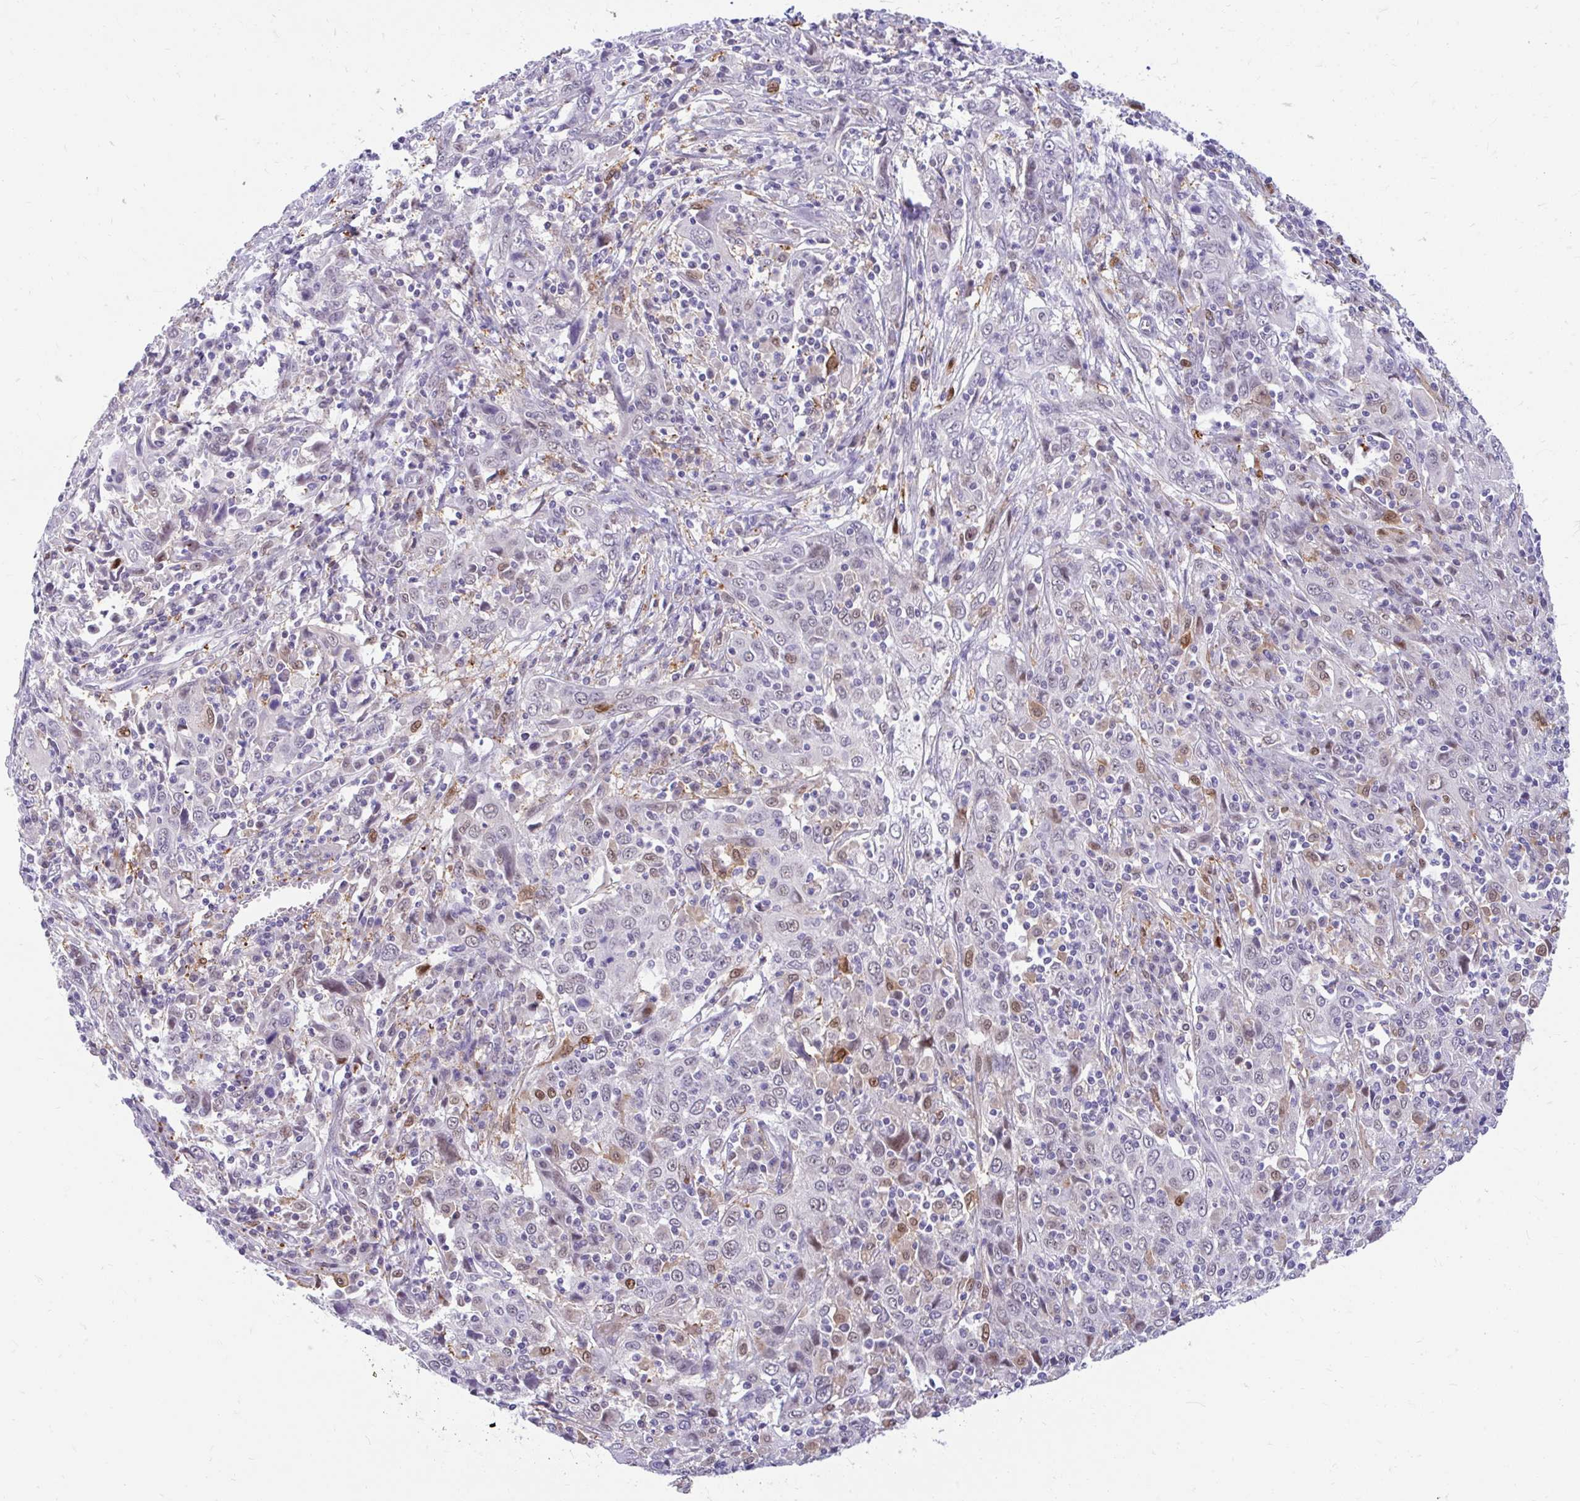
{"staining": {"intensity": "weak", "quantity": "<25%", "location": "nuclear"}, "tissue": "cervical cancer", "cell_type": "Tumor cells", "image_type": "cancer", "snomed": [{"axis": "morphology", "description": "Squamous cell carcinoma, NOS"}, {"axis": "topography", "description": "Cervix"}], "caption": "IHC image of neoplastic tissue: squamous cell carcinoma (cervical) stained with DAB (3,3'-diaminobenzidine) displays no significant protein expression in tumor cells.", "gene": "GLB1L2", "patient": {"sex": "female", "age": 46}}